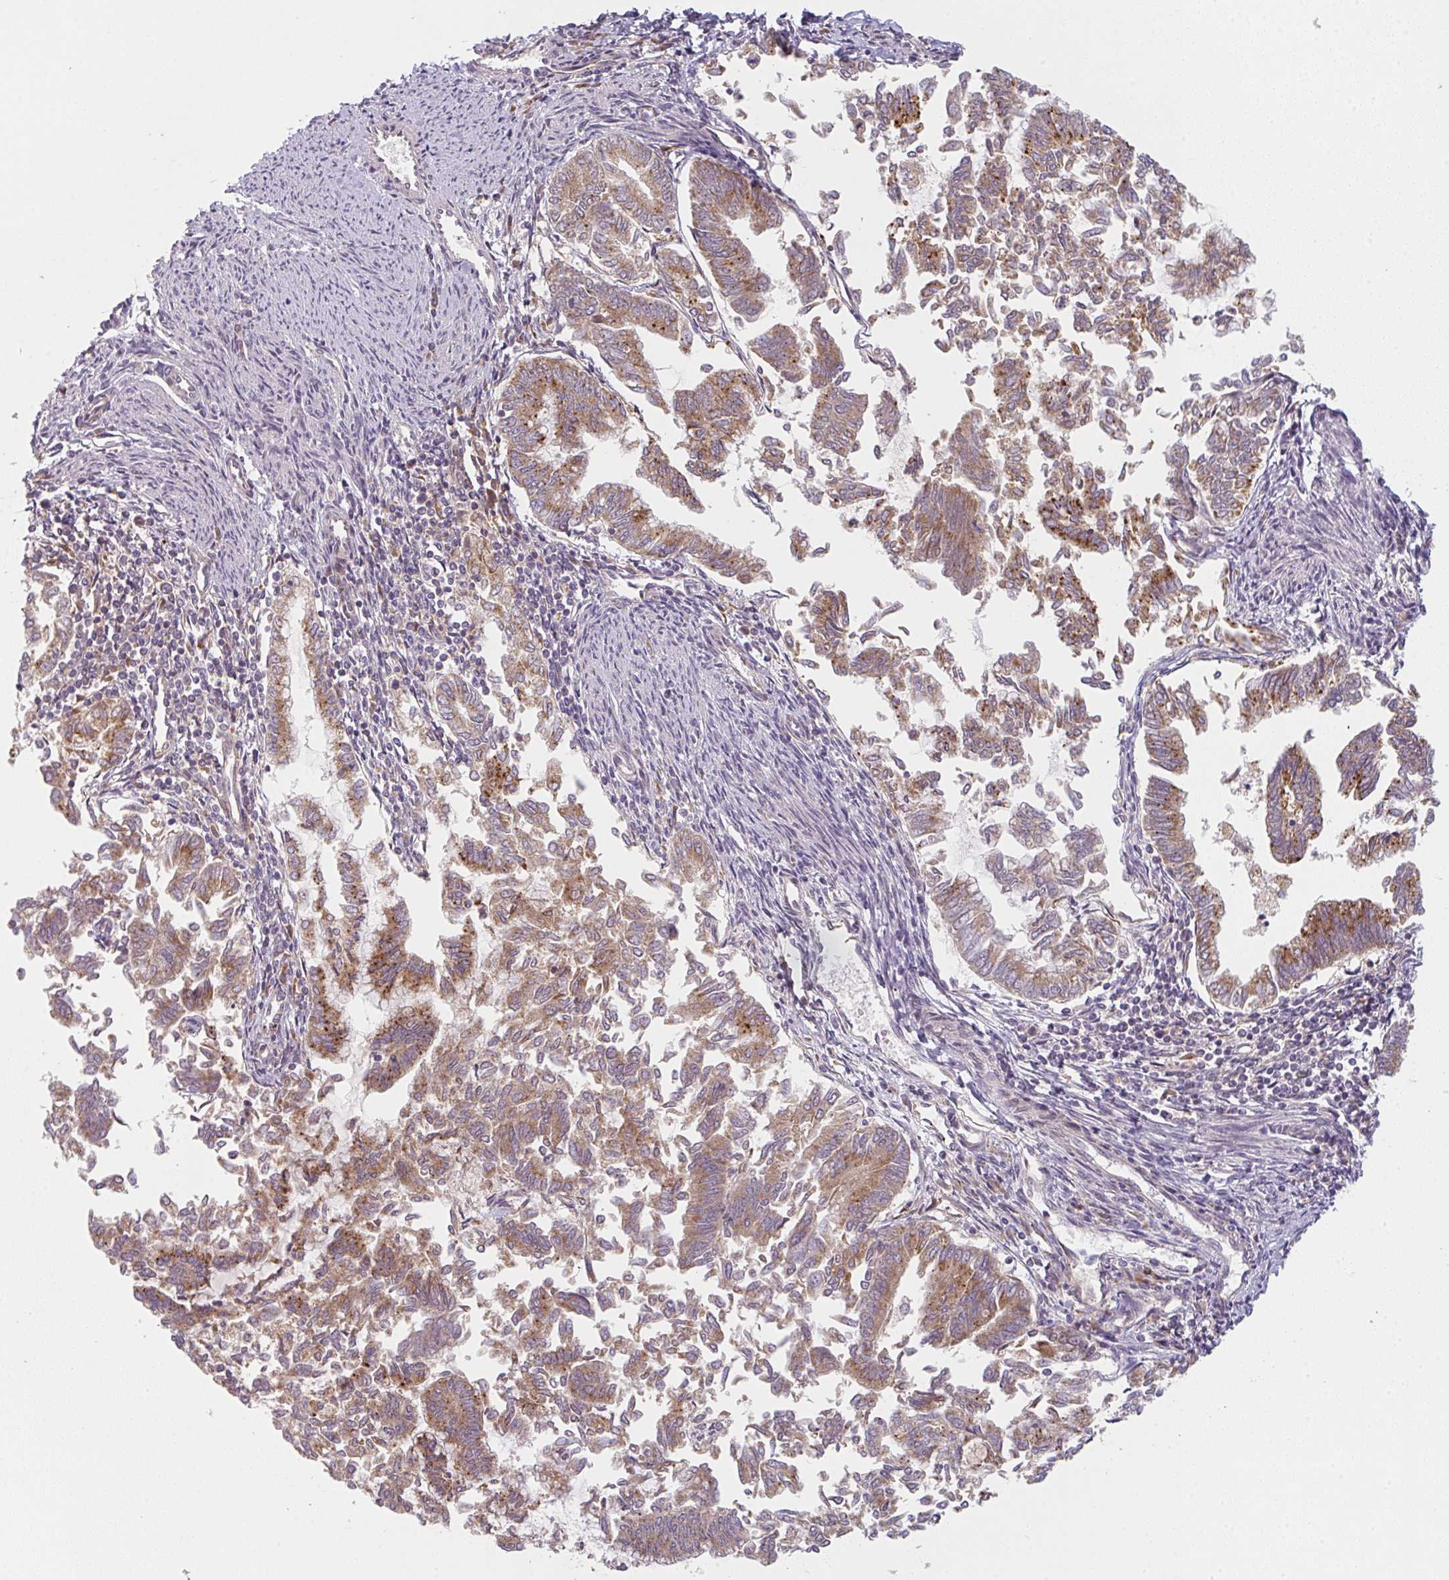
{"staining": {"intensity": "moderate", "quantity": ">75%", "location": "cytoplasmic/membranous"}, "tissue": "endometrial cancer", "cell_type": "Tumor cells", "image_type": "cancer", "snomed": [{"axis": "morphology", "description": "Adenocarcinoma, NOS"}, {"axis": "topography", "description": "Endometrium"}], "caption": "Endometrial cancer stained for a protein (brown) shows moderate cytoplasmic/membranous positive staining in approximately >75% of tumor cells.", "gene": "GVQW3", "patient": {"sex": "female", "age": 79}}